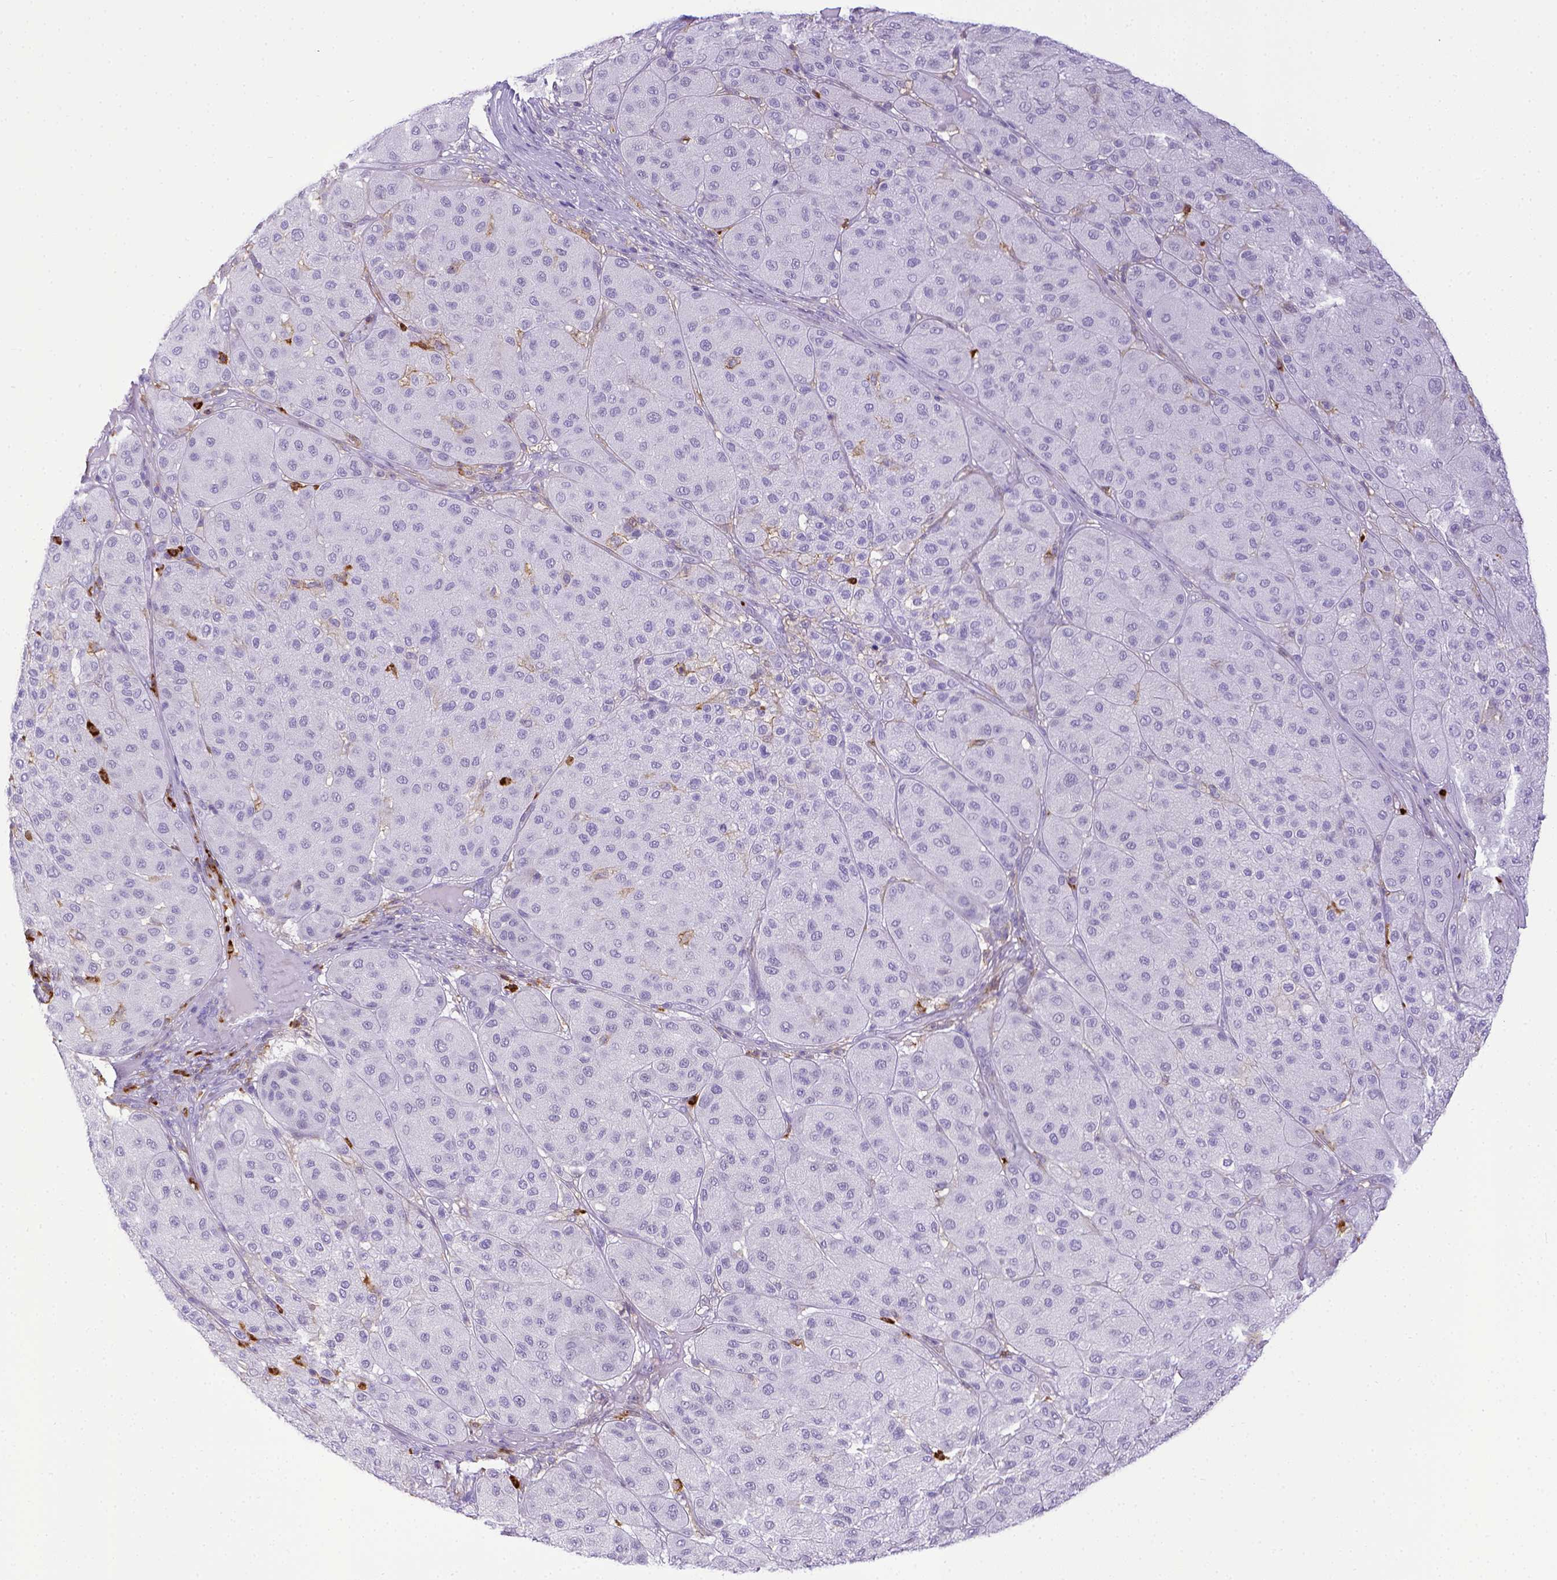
{"staining": {"intensity": "negative", "quantity": "none", "location": "none"}, "tissue": "melanoma", "cell_type": "Tumor cells", "image_type": "cancer", "snomed": [{"axis": "morphology", "description": "Malignant melanoma, Metastatic site"}, {"axis": "topography", "description": "Smooth muscle"}], "caption": "DAB immunohistochemical staining of melanoma reveals no significant positivity in tumor cells.", "gene": "ITGAM", "patient": {"sex": "male", "age": 41}}